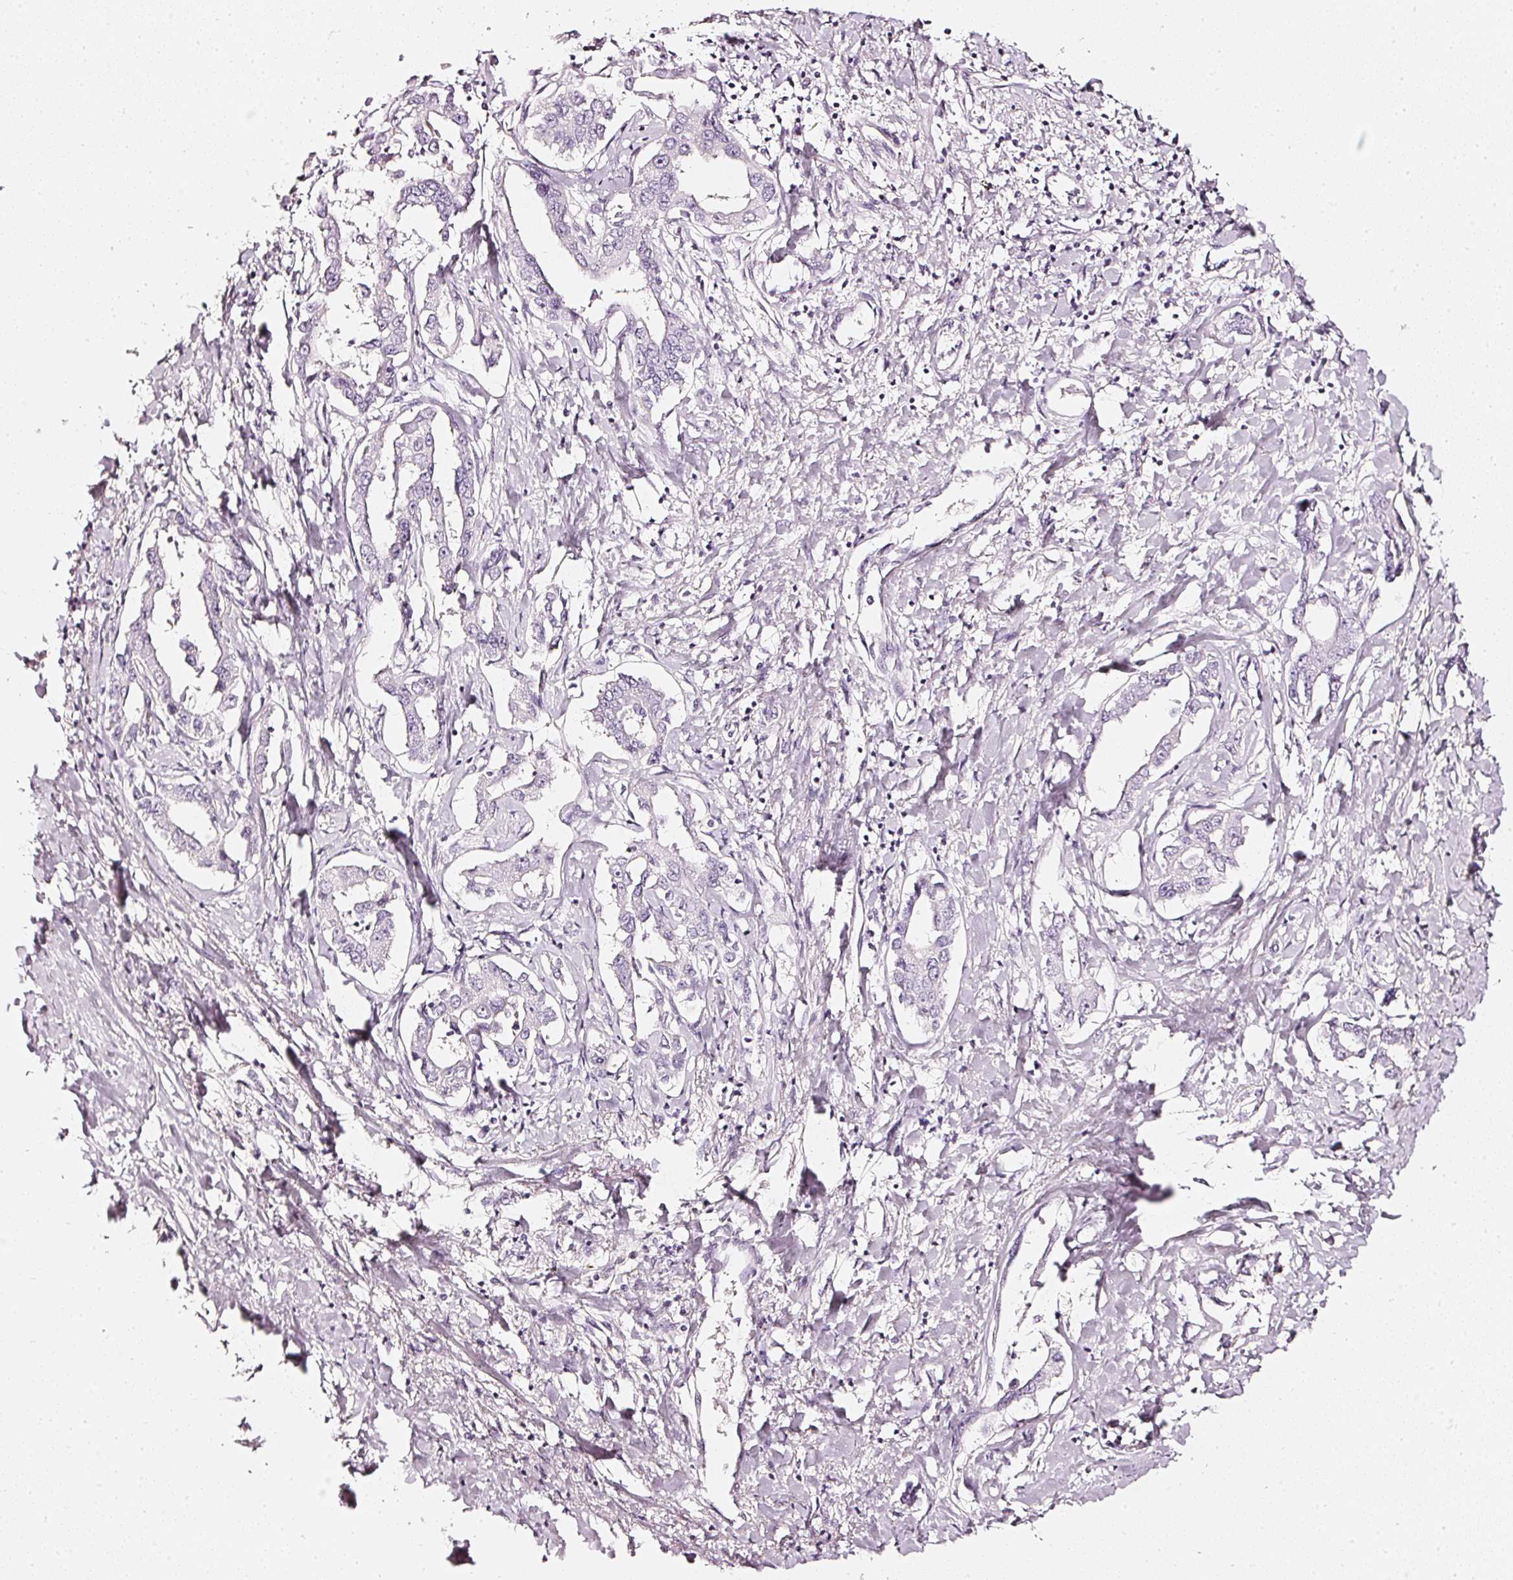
{"staining": {"intensity": "negative", "quantity": "none", "location": "none"}, "tissue": "liver cancer", "cell_type": "Tumor cells", "image_type": "cancer", "snomed": [{"axis": "morphology", "description": "Cholangiocarcinoma"}, {"axis": "topography", "description": "Liver"}], "caption": "An immunohistochemistry (IHC) micrograph of liver cholangiocarcinoma is shown. There is no staining in tumor cells of liver cholangiocarcinoma. (DAB IHC, high magnification).", "gene": "CNP", "patient": {"sex": "male", "age": 59}}